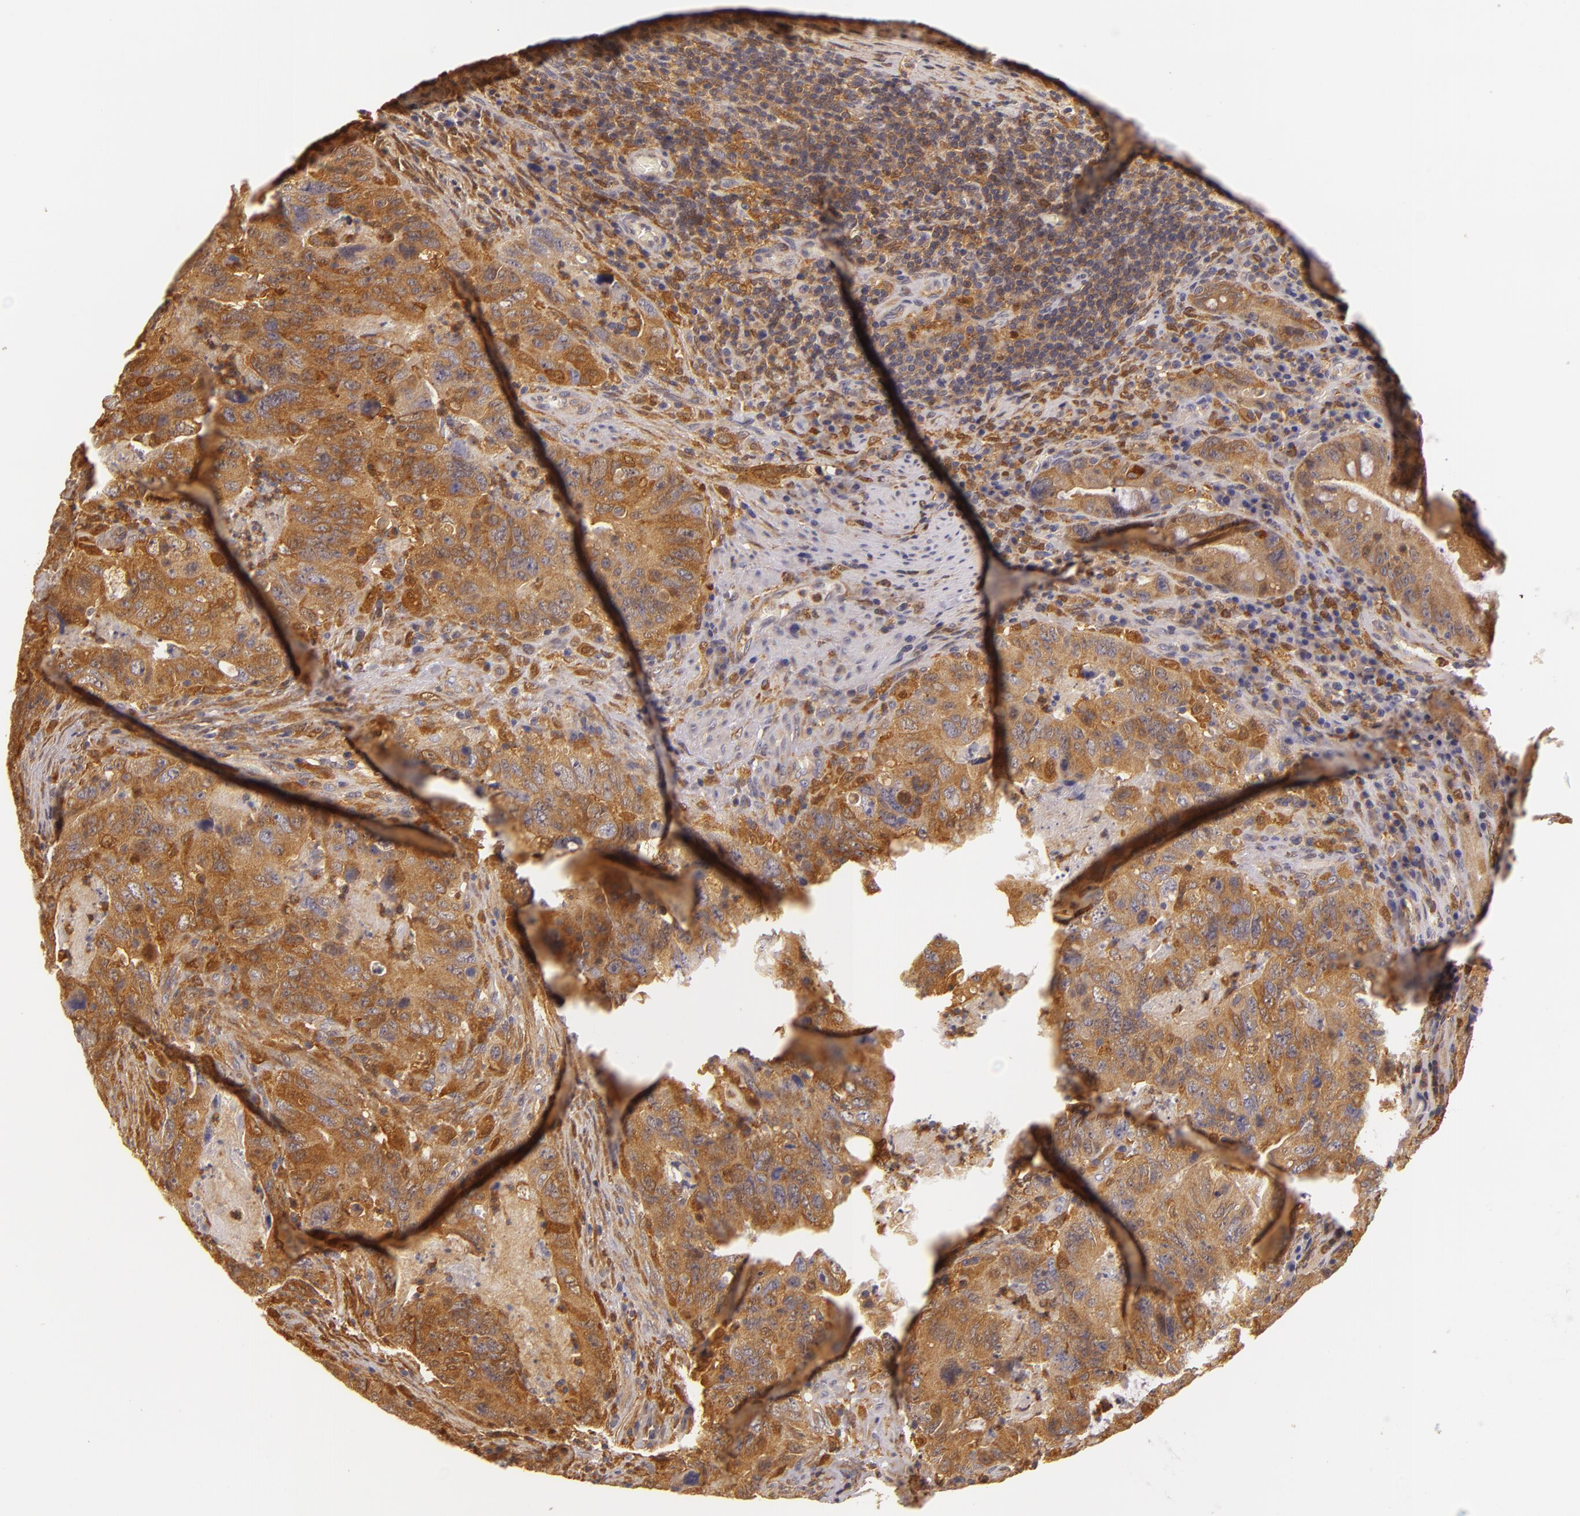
{"staining": {"intensity": "strong", "quantity": ">75%", "location": "cytoplasmic/membranous"}, "tissue": "colorectal cancer", "cell_type": "Tumor cells", "image_type": "cancer", "snomed": [{"axis": "morphology", "description": "Adenocarcinoma, NOS"}, {"axis": "topography", "description": "Rectum"}], "caption": "Brown immunohistochemical staining in adenocarcinoma (colorectal) shows strong cytoplasmic/membranous staining in about >75% of tumor cells.", "gene": "TOM1", "patient": {"sex": "female", "age": 82}}